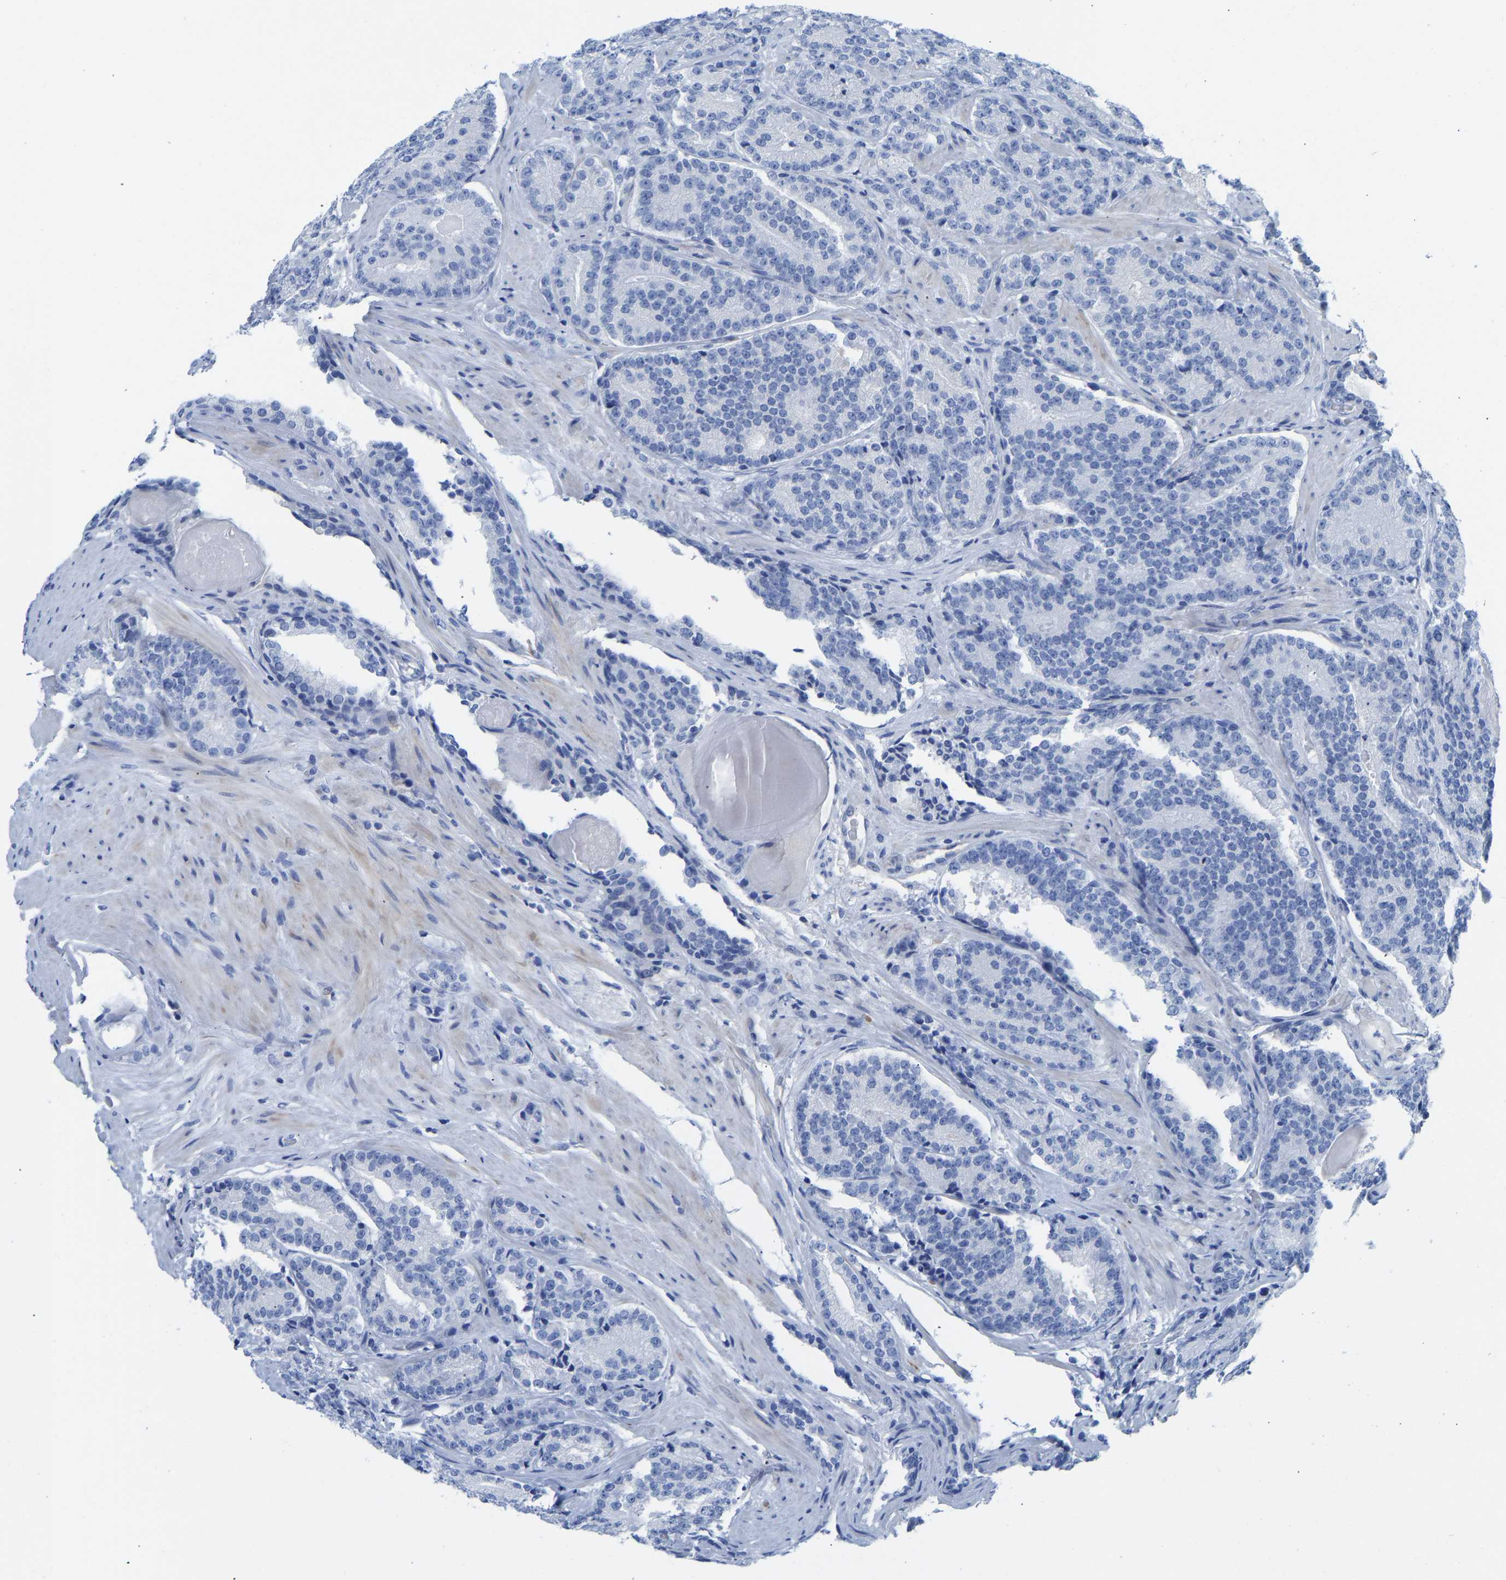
{"staining": {"intensity": "negative", "quantity": "none", "location": "none"}, "tissue": "prostate cancer", "cell_type": "Tumor cells", "image_type": "cancer", "snomed": [{"axis": "morphology", "description": "Adenocarcinoma, High grade"}, {"axis": "topography", "description": "Prostate"}], "caption": "High magnification brightfield microscopy of prostate adenocarcinoma (high-grade) stained with DAB (3,3'-diaminobenzidine) (brown) and counterstained with hematoxylin (blue): tumor cells show no significant positivity.", "gene": "NKAIN3", "patient": {"sex": "male", "age": 61}}